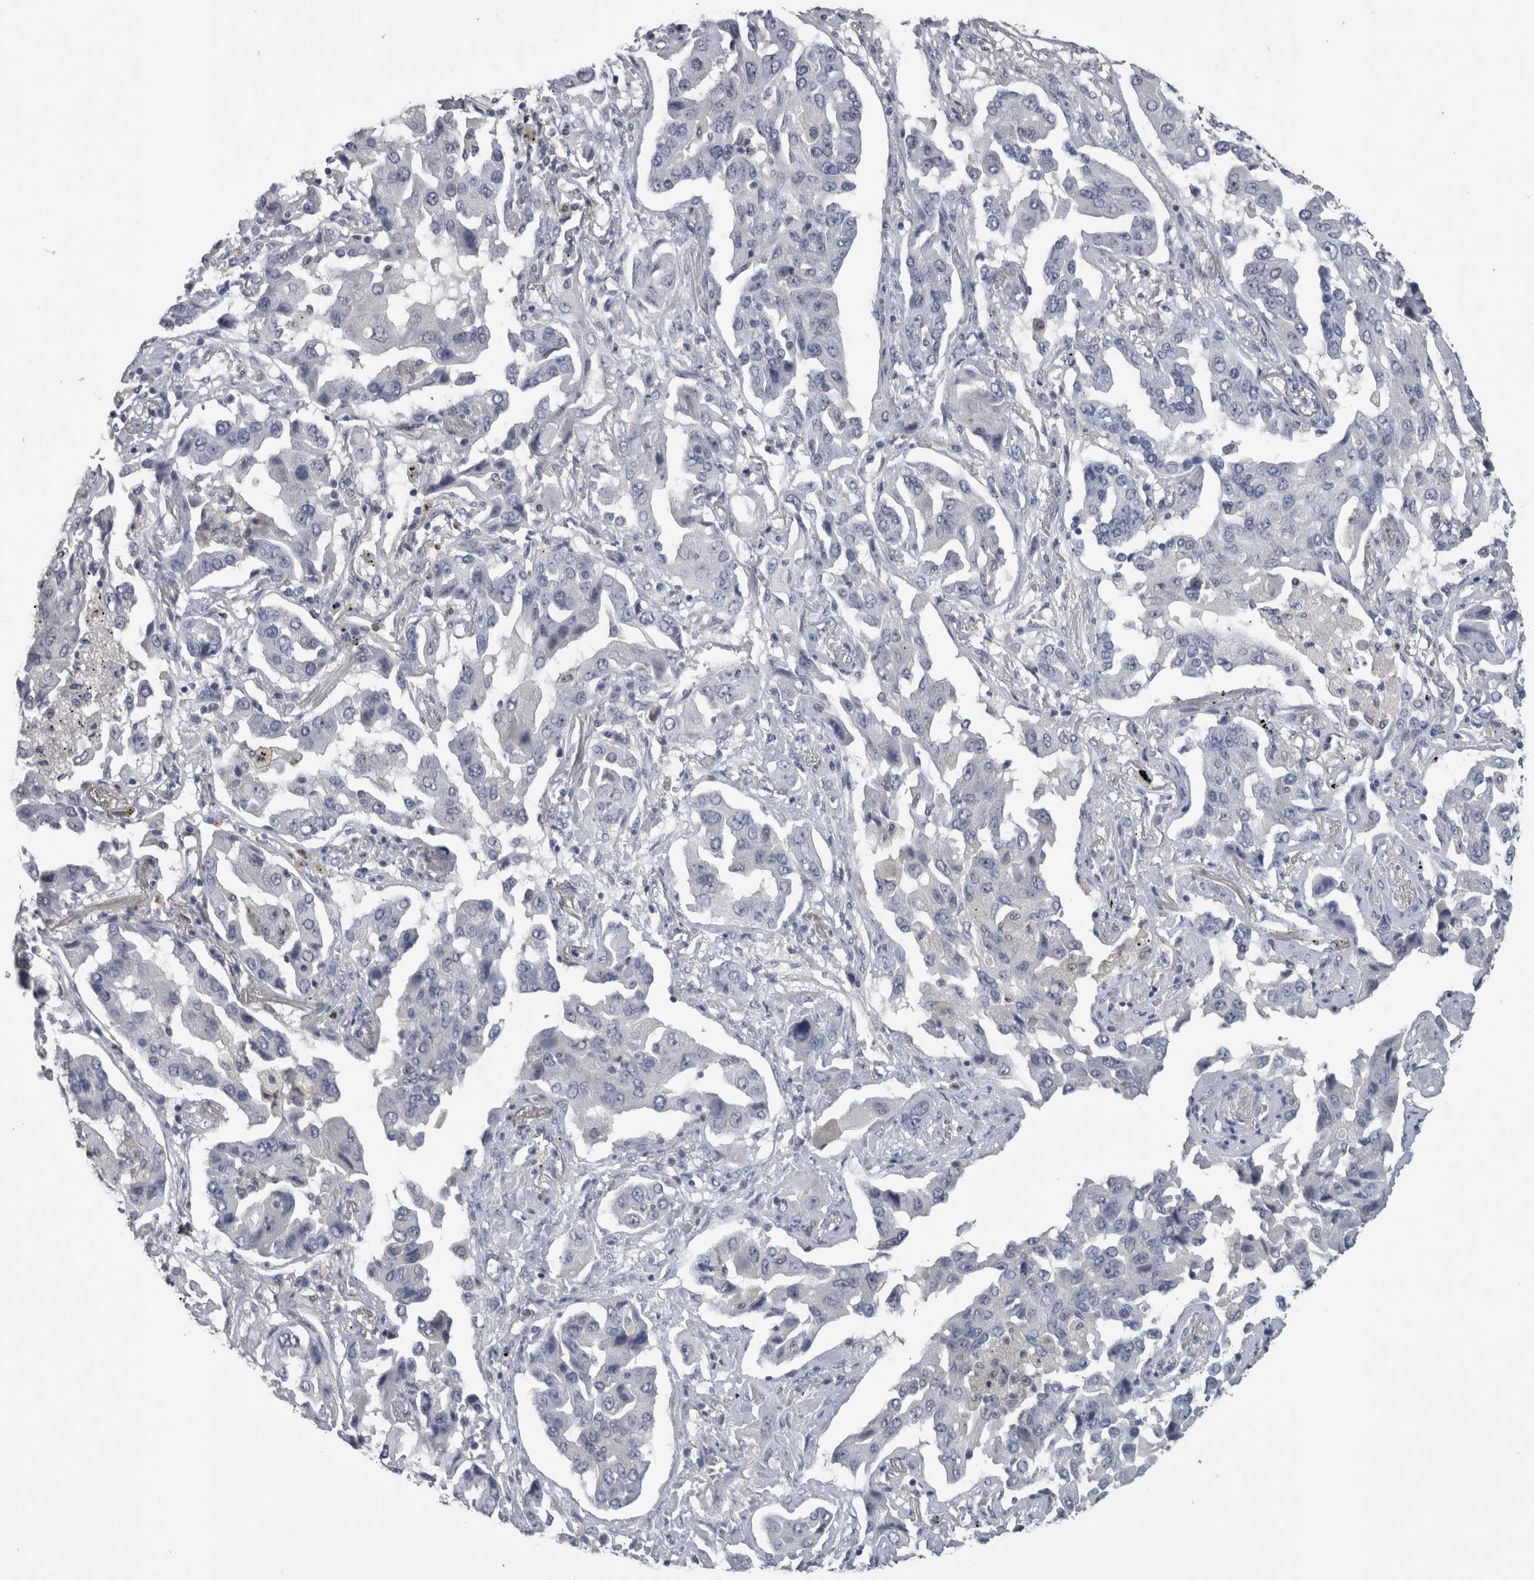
{"staining": {"intensity": "negative", "quantity": "none", "location": "none"}, "tissue": "lung cancer", "cell_type": "Tumor cells", "image_type": "cancer", "snomed": [{"axis": "morphology", "description": "Adenocarcinoma, NOS"}, {"axis": "topography", "description": "Lung"}], "caption": "IHC of human adenocarcinoma (lung) shows no staining in tumor cells.", "gene": "NAPRT", "patient": {"sex": "female", "age": 65}}